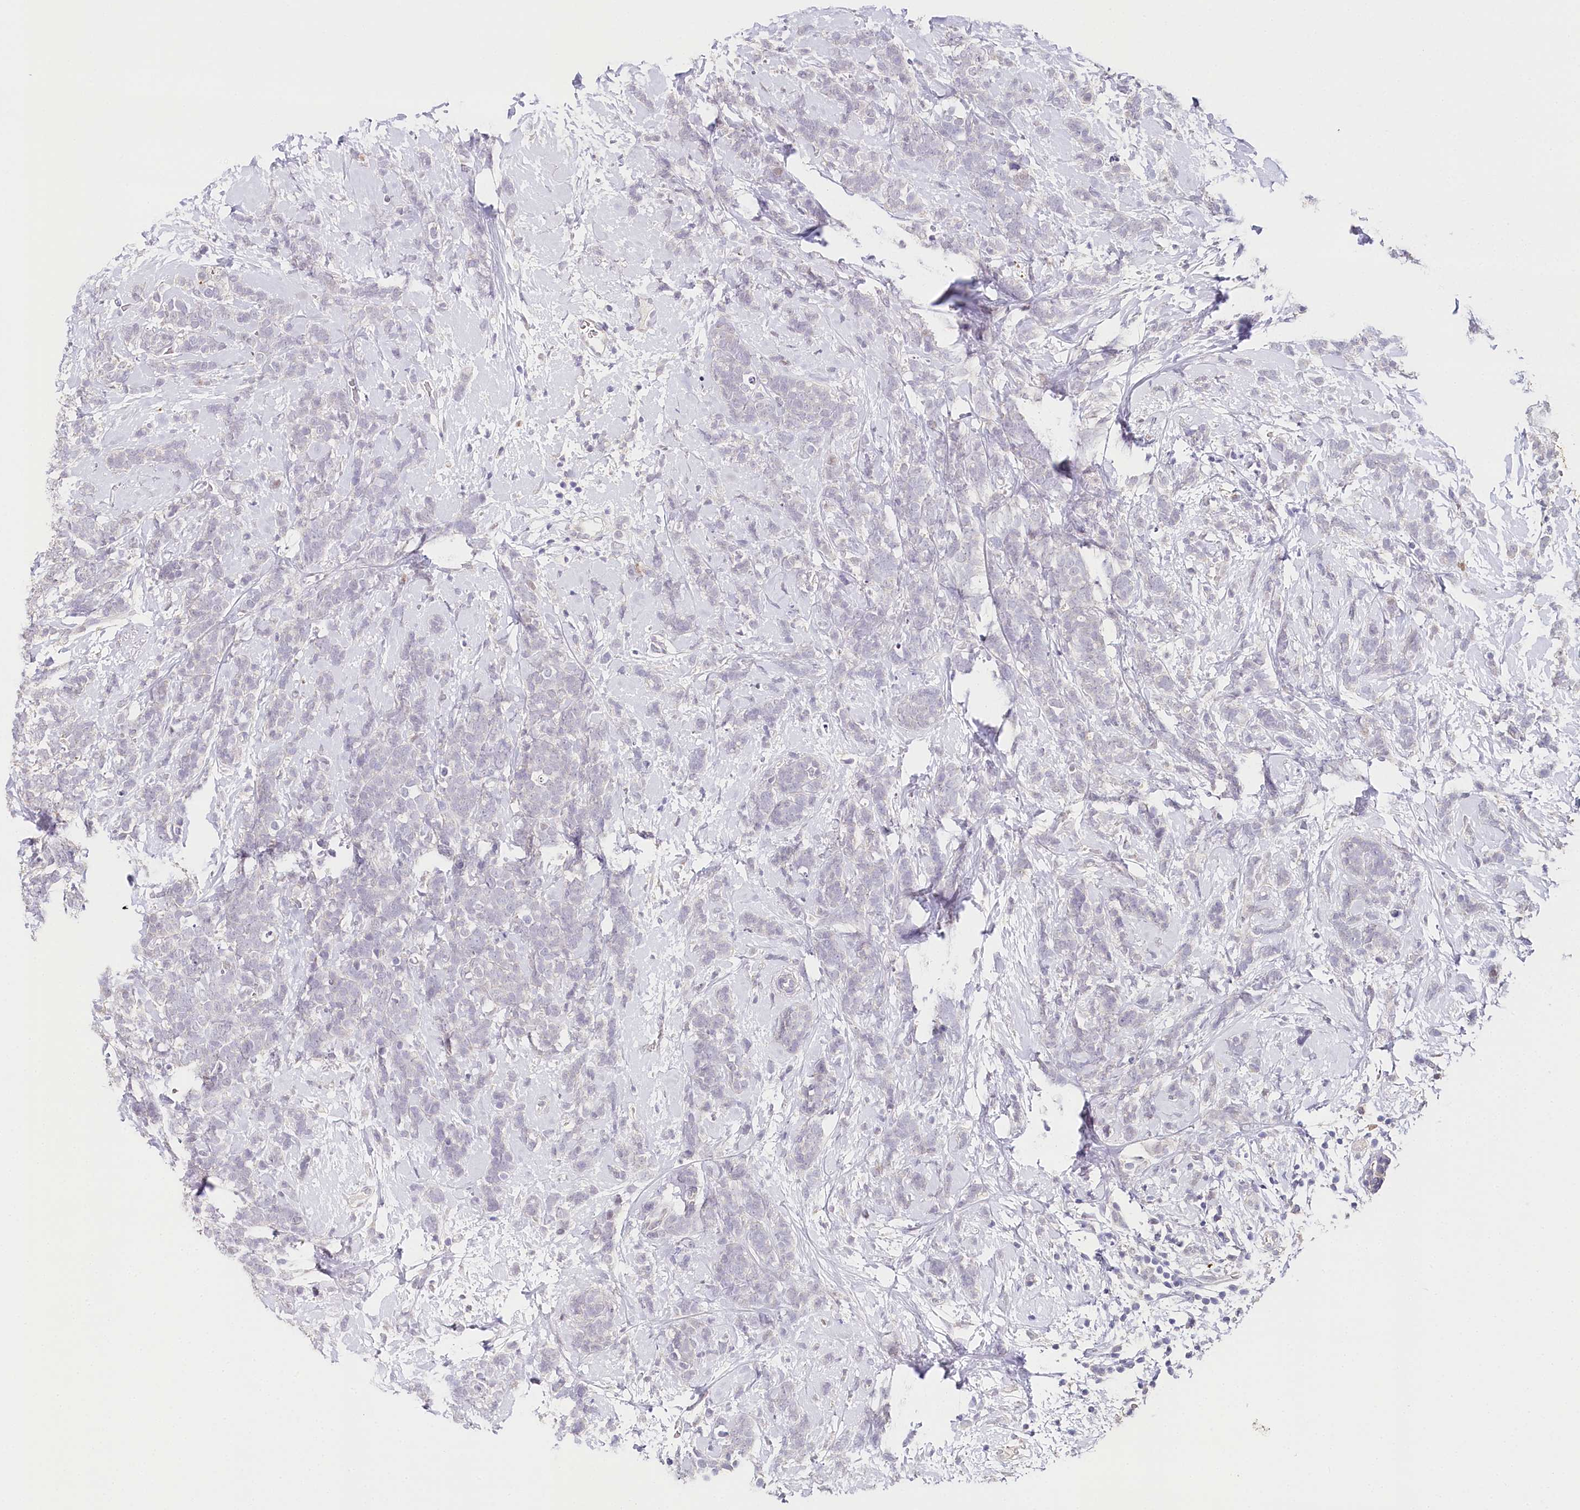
{"staining": {"intensity": "negative", "quantity": "none", "location": "none"}, "tissue": "breast cancer", "cell_type": "Tumor cells", "image_type": "cancer", "snomed": [{"axis": "morphology", "description": "Lobular carcinoma"}, {"axis": "topography", "description": "Breast"}], "caption": "Immunohistochemistry (IHC) histopathology image of breast cancer (lobular carcinoma) stained for a protein (brown), which demonstrates no staining in tumor cells. Nuclei are stained in blue.", "gene": "TP53", "patient": {"sex": "female", "age": 58}}